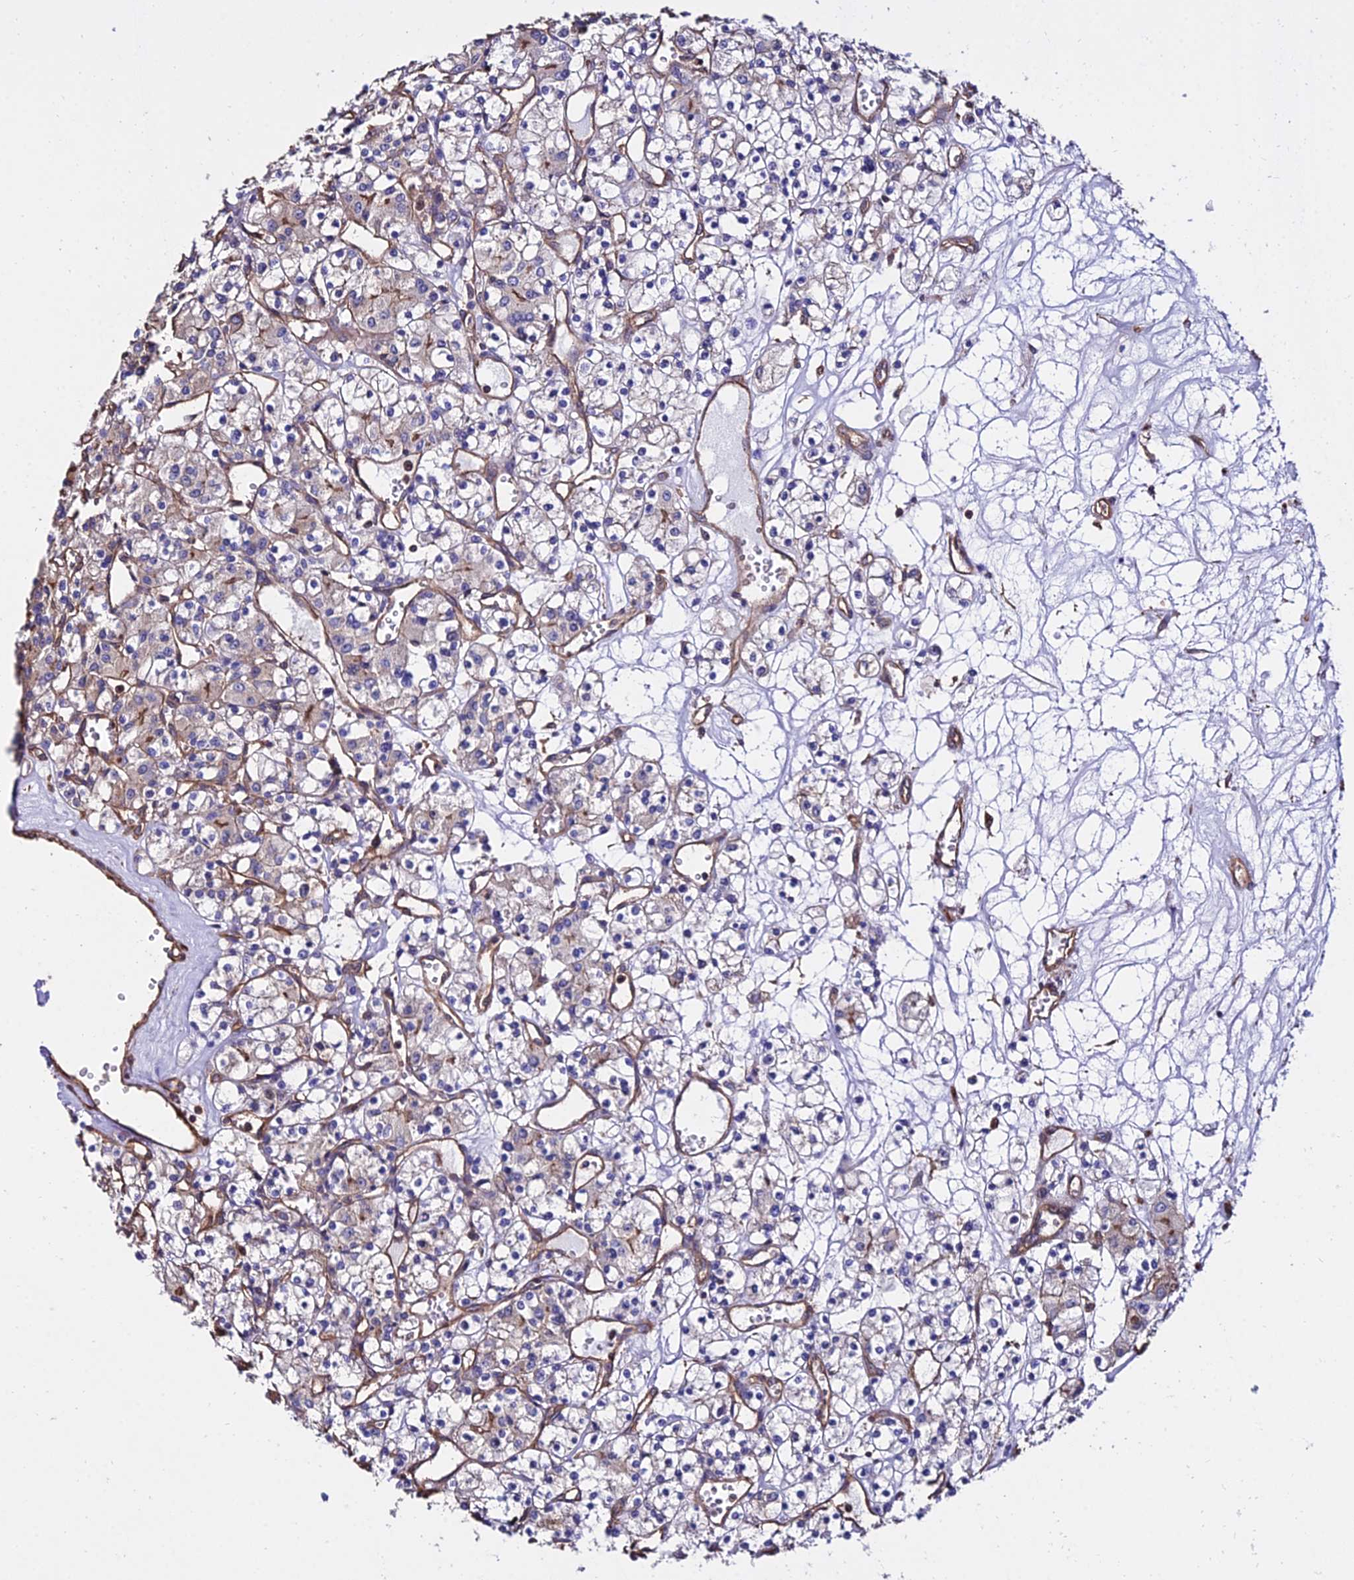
{"staining": {"intensity": "weak", "quantity": "<25%", "location": "cytoplasmic/membranous"}, "tissue": "renal cancer", "cell_type": "Tumor cells", "image_type": "cancer", "snomed": [{"axis": "morphology", "description": "Adenocarcinoma, NOS"}, {"axis": "topography", "description": "Kidney"}], "caption": "Immunohistochemical staining of human renal adenocarcinoma demonstrates no significant positivity in tumor cells.", "gene": "CALM2", "patient": {"sex": "female", "age": 59}}